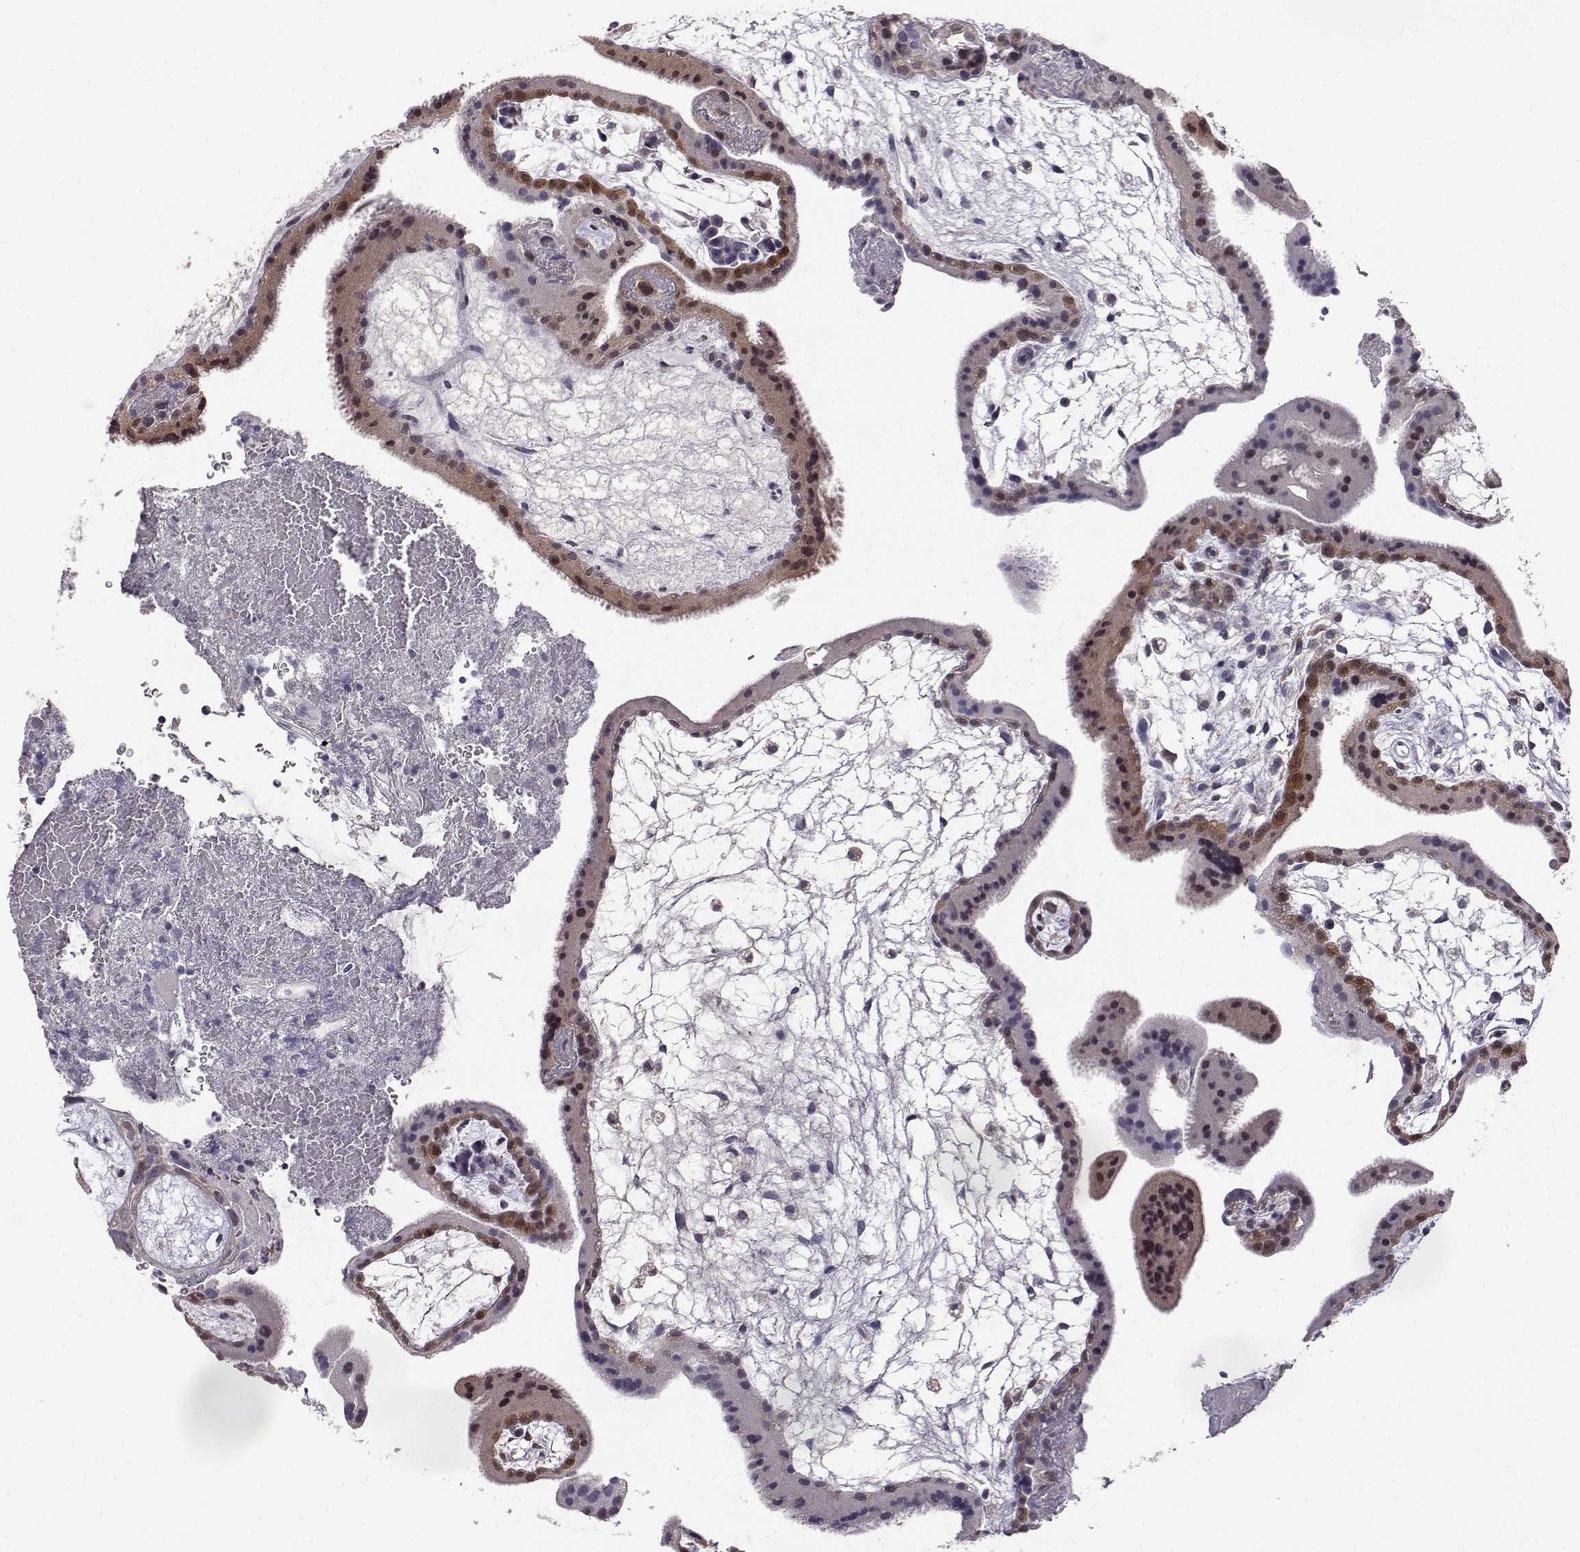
{"staining": {"intensity": "negative", "quantity": "none", "location": "none"}, "tissue": "placenta", "cell_type": "Decidual cells", "image_type": "normal", "snomed": [{"axis": "morphology", "description": "Normal tissue, NOS"}, {"axis": "topography", "description": "Placenta"}], "caption": "Immunohistochemistry micrograph of unremarkable placenta stained for a protein (brown), which displays no expression in decidual cells.", "gene": "AKR1B1", "patient": {"sex": "female", "age": 19}}